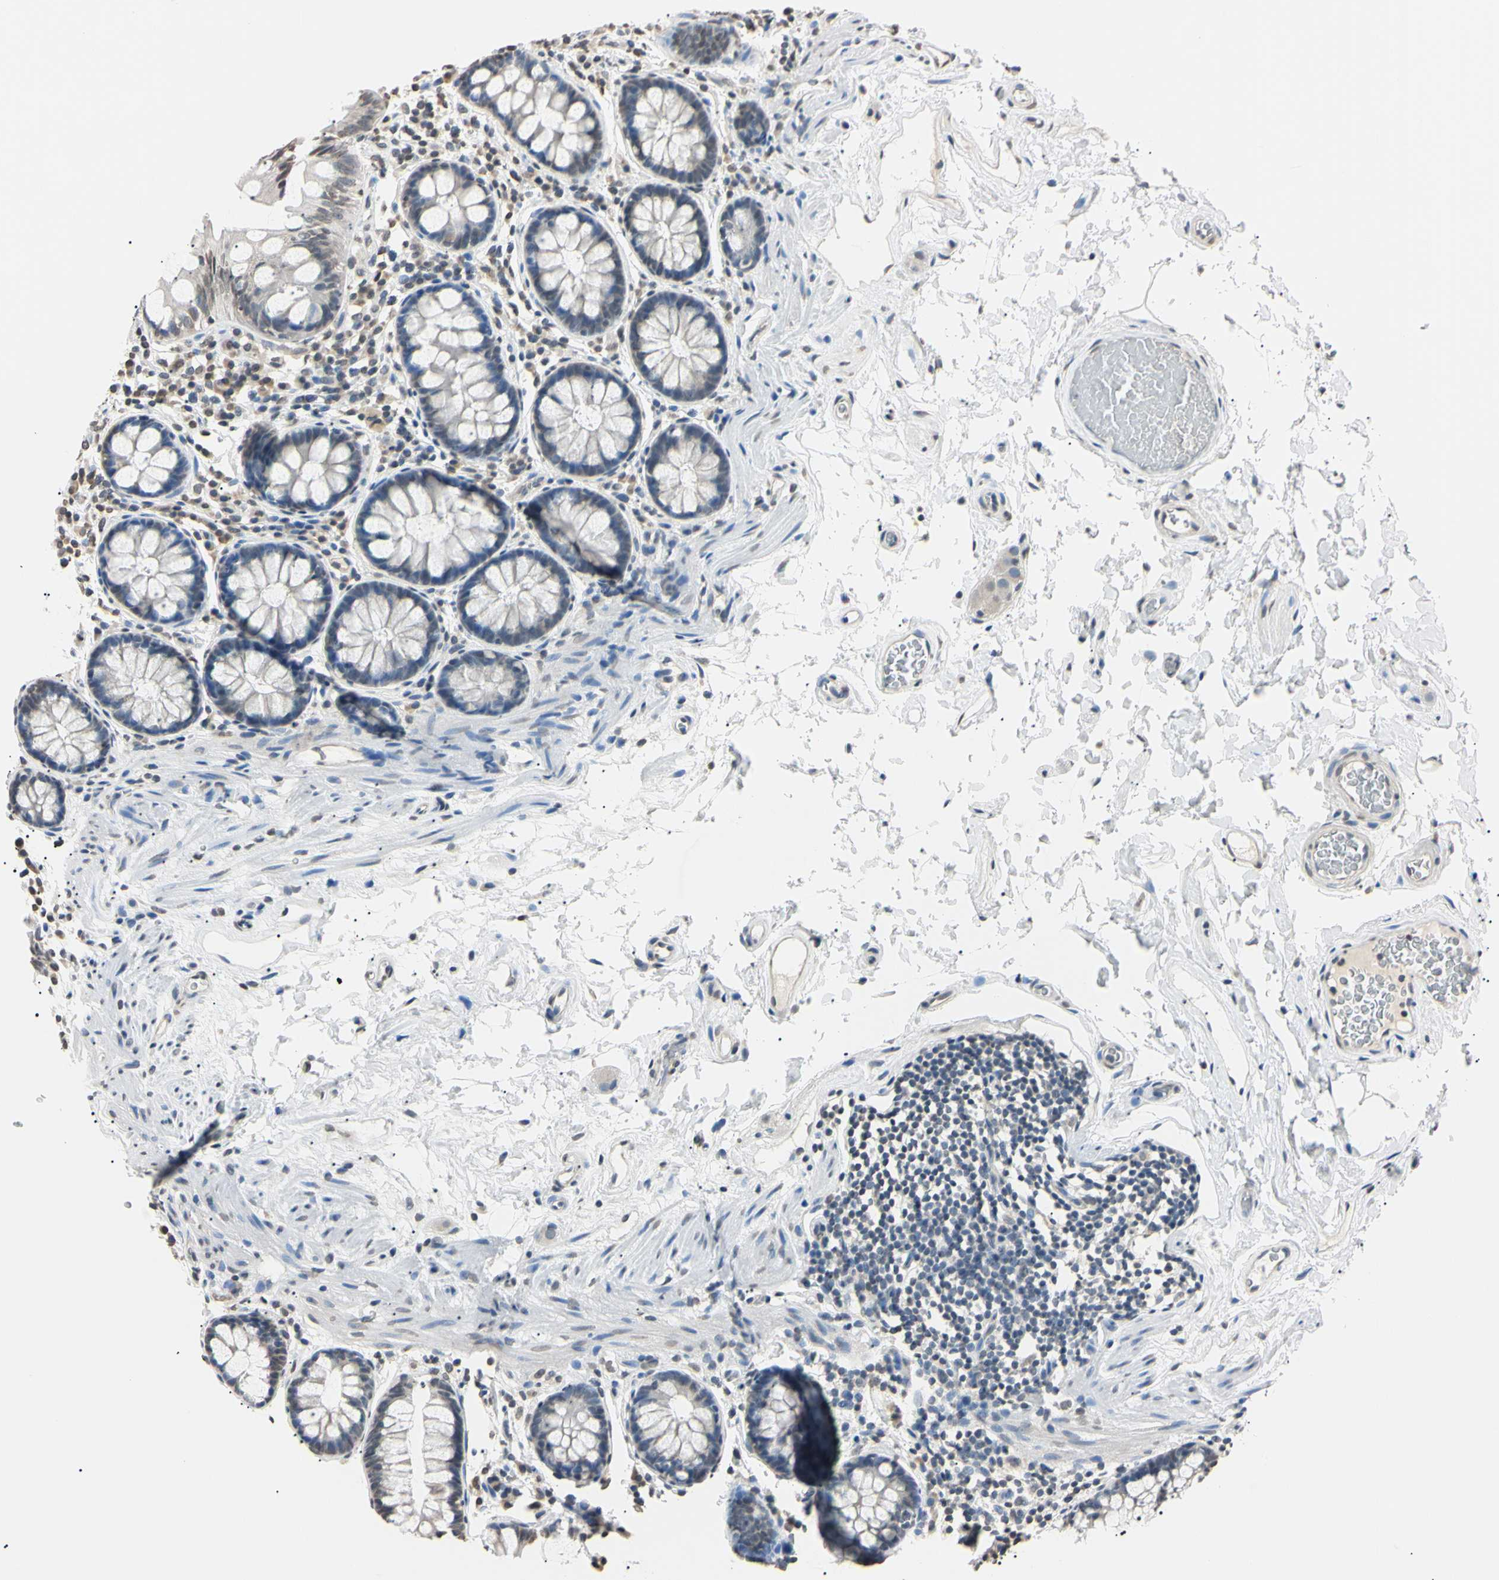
{"staining": {"intensity": "moderate", "quantity": "25%-75%", "location": "nuclear"}, "tissue": "colon", "cell_type": "Endothelial cells", "image_type": "normal", "snomed": [{"axis": "morphology", "description": "Normal tissue, NOS"}, {"axis": "topography", "description": "Colon"}], "caption": "A high-resolution image shows immunohistochemistry staining of normal colon, which demonstrates moderate nuclear positivity in approximately 25%-75% of endothelial cells. Using DAB (brown) and hematoxylin (blue) stains, captured at high magnification using brightfield microscopy.", "gene": "CDC45", "patient": {"sex": "female", "age": 80}}